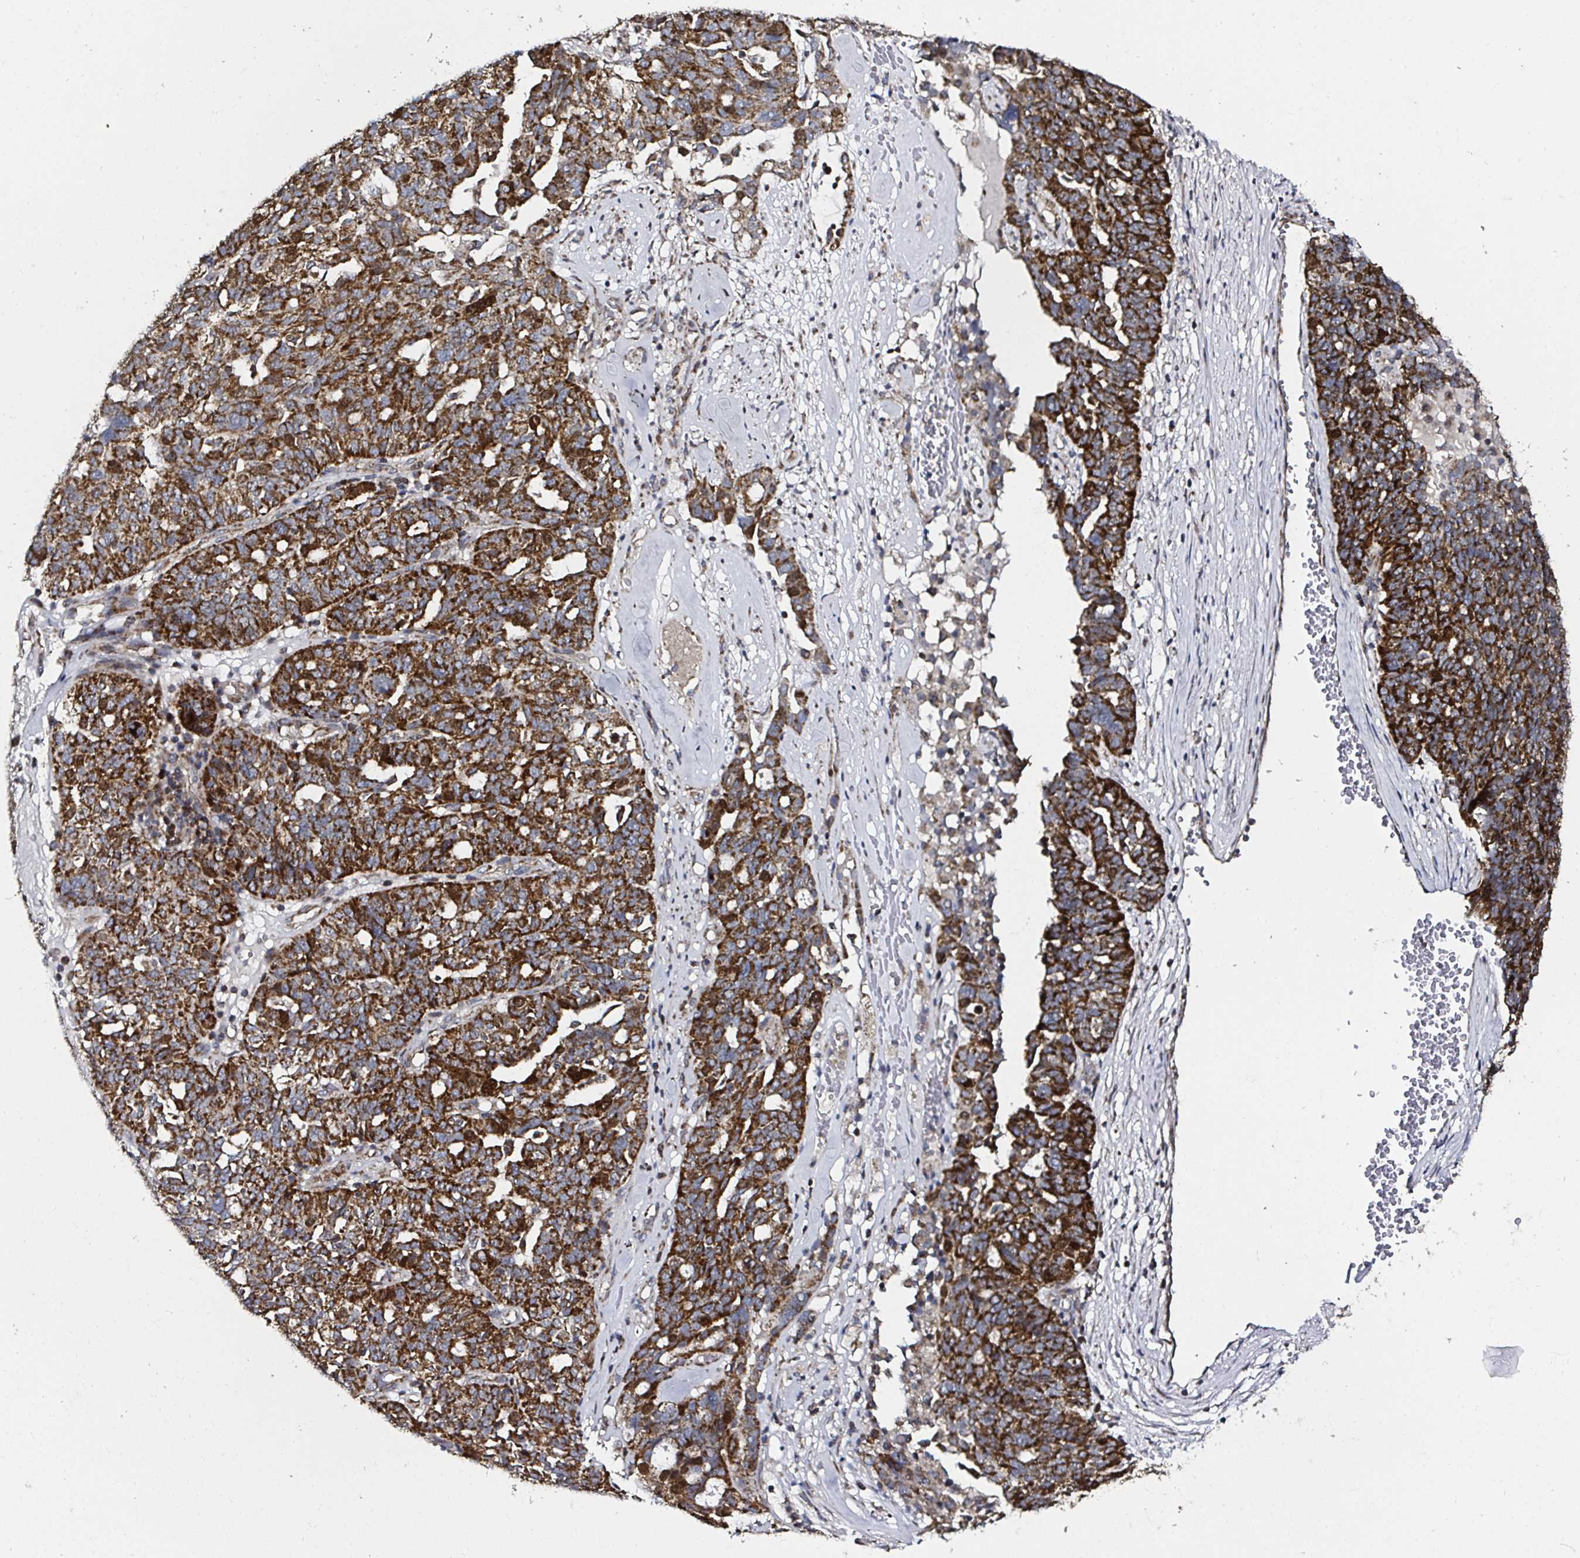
{"staining": {"intensity": "strong", "quantity": ">75%", "location": "cytoplasmic/membranous"}, "tissue": "ovarian cancer", "cell_type": "Tumor cells", "image_type": "cancer", "snomed": [{"axis": "morphology", "description": "Cystadenocarcinoma, serous, NOS"}, {"axis": "topography", "description": "Ovary"}], "caption": "Immunohistochemistry histopathology image of neoplastic tissue: human ovarian cancer stained using IHC reveals high levels of strong protein expression localized specifically in the cytoplasmic/membranous of tumor cells, appearing as a cytoplasmic/membranous brown color.", "gene": "ATAD3B", "patient": {"sex": "female", "age": 59}}